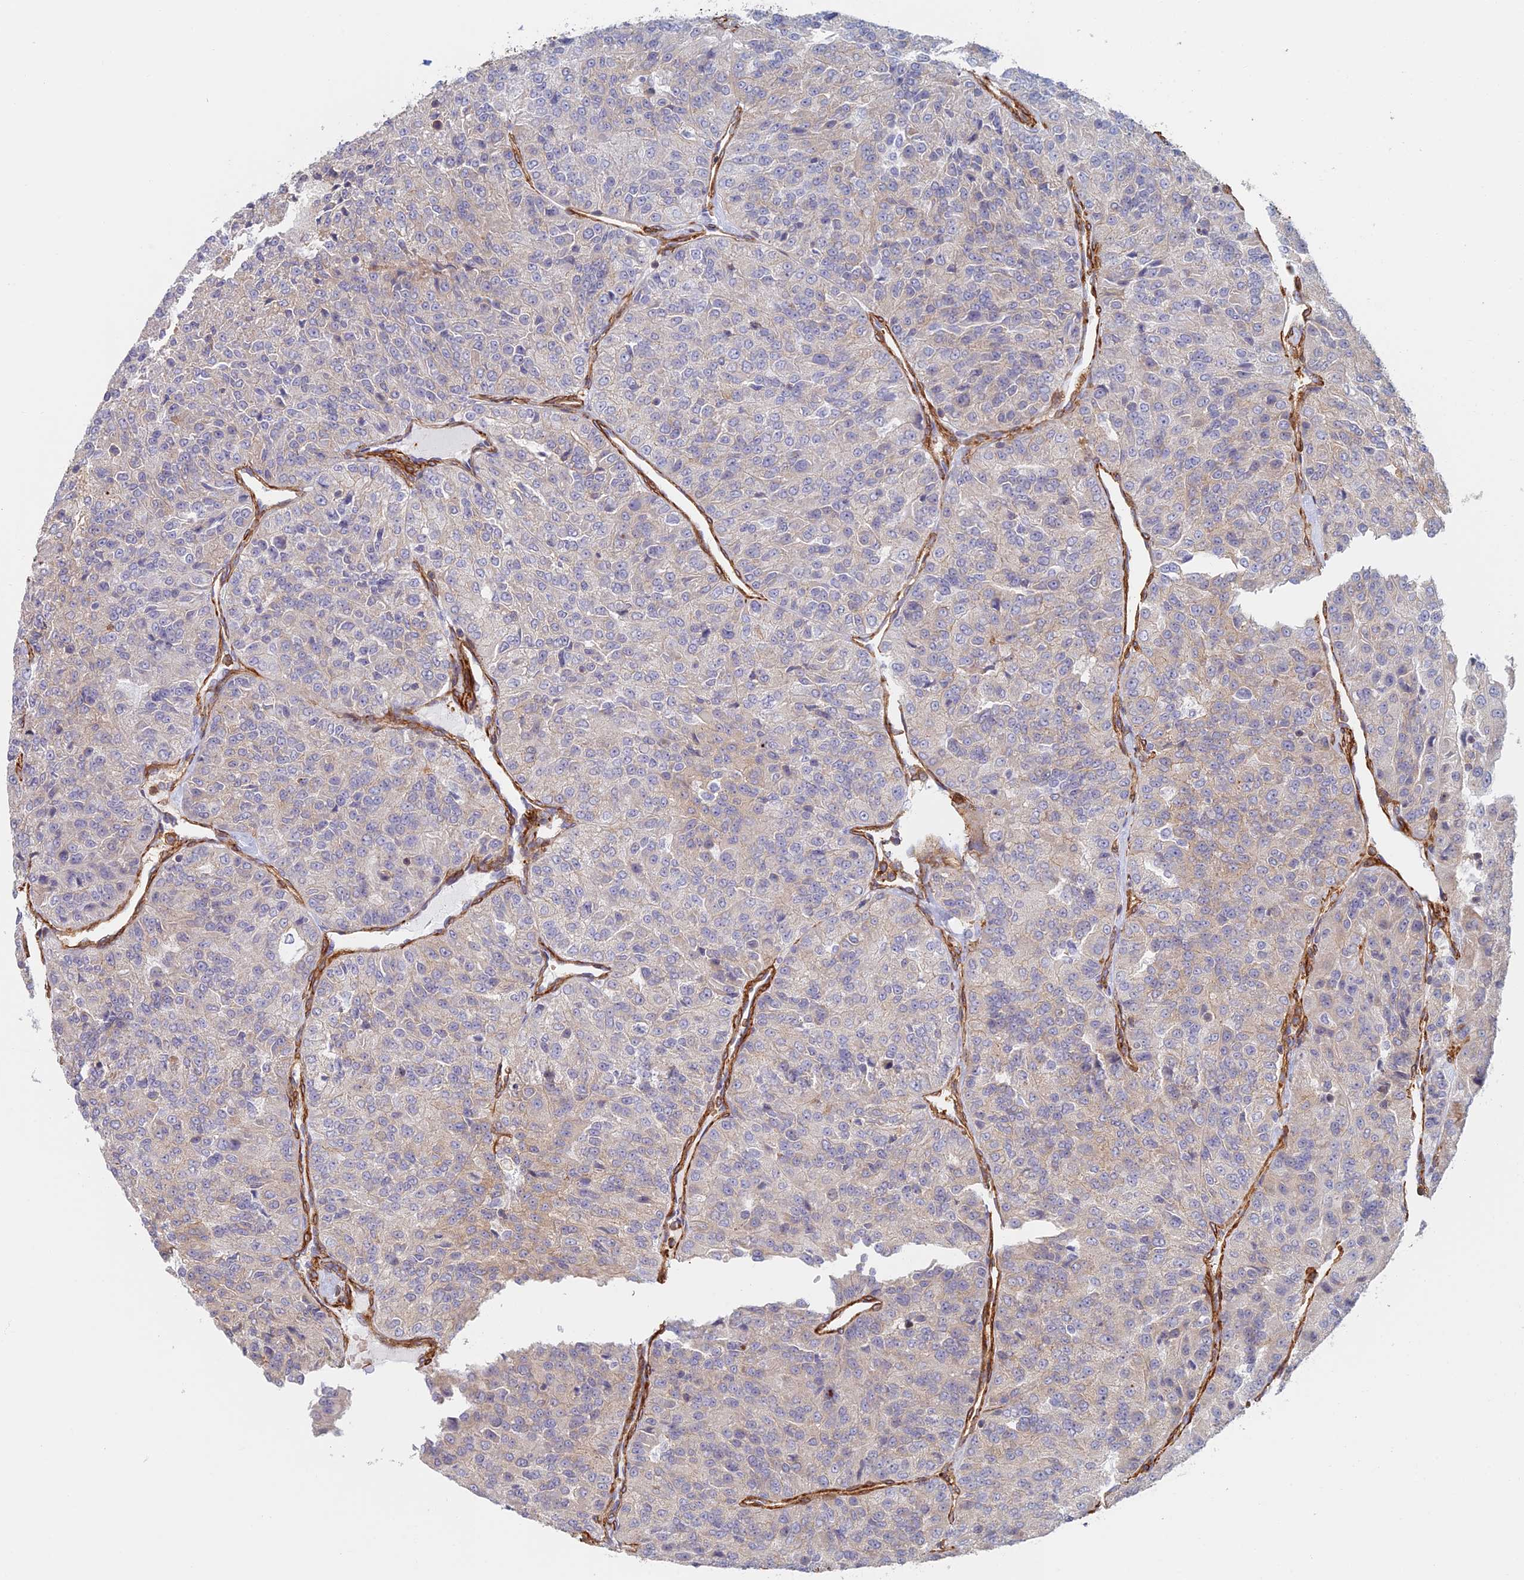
{"staining": {"intensity": "weak", "quantity": "<25%", "location": "cytoplasmic/membranous"}, "tissue": "renal cancer", "cell_type": "Tumor cells", "image_type": "cancer", "snomed": [{"axis": "morphology", "description": "Adenocarcinoma, NOS"}, {"axis": "topography", "description": "Kidney"}], "caption": "High magnification brightfield microscopy of adenocarcinoma (renal) stained with DAB (3,3'-diaminobenzidine) (brown) and counterstained with hematoxylin (blue): tumor cells show no significant expression. (Brightfield microscopy of DAB (3,3'-diaminobenzidine) immunohistochemistry (IHC) at high magnification).", "gene": "PAK4", "patient": {"sex": "female", "age": 63}}